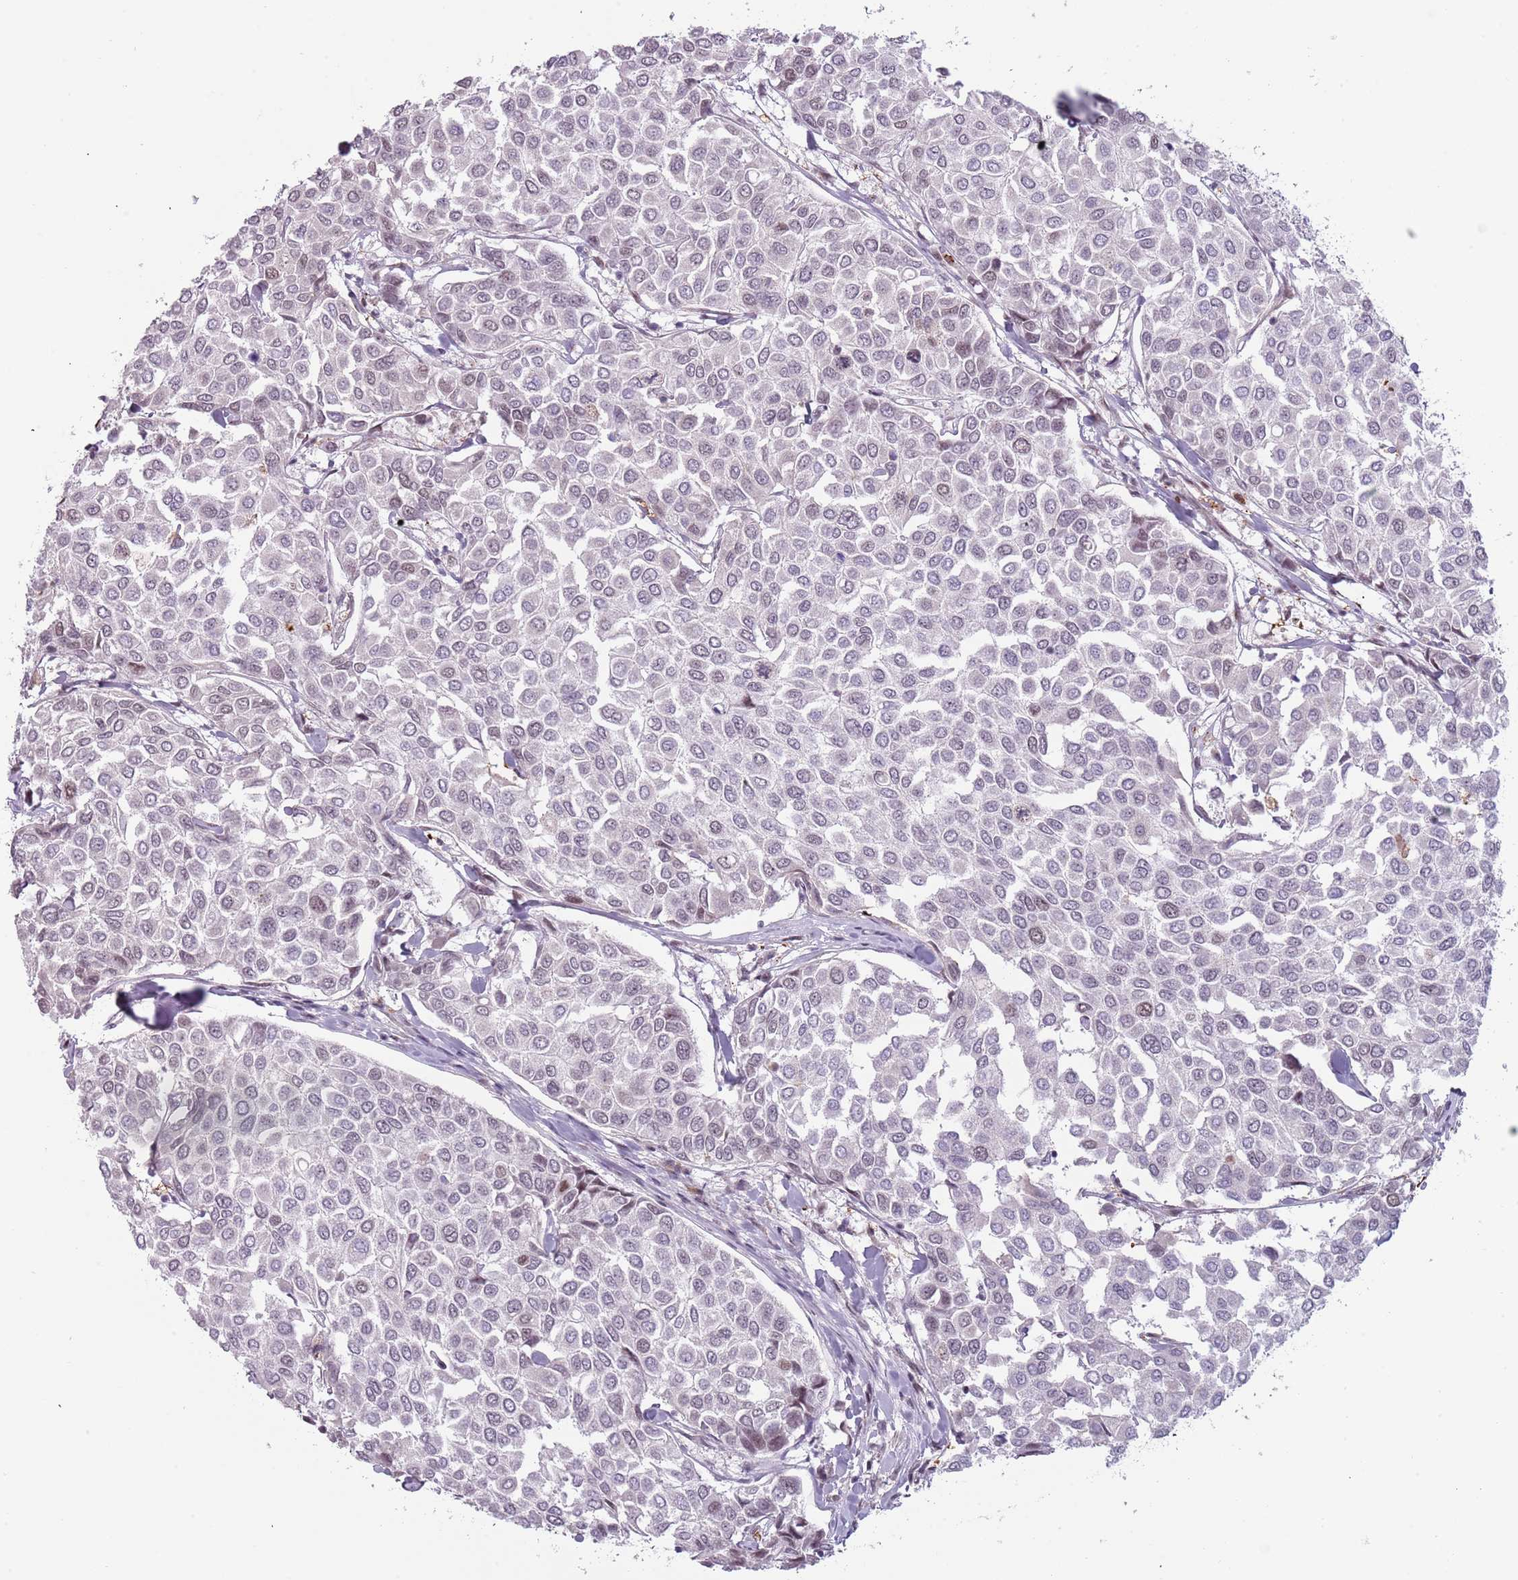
{"staining": {"intensity": "weak", "quantity": "<25%", "location": "nuclear"}, "tissue": "breast cancer", "cell_type": "Tumor cells", "image_type": "cancer", "snomed": [{"axis": "morphology", "description": "Duct carcinoma"}, {"axis": "topography", "description": "Breast"}], "caption": "Immunohistochemistry (IHC) image of invasive ductal carcinoma (breast) stained for a protein (brown), which shows no staining in tumor cells.", "gene": "REXO4", "patient": {"sex": "female", "age": 55}}